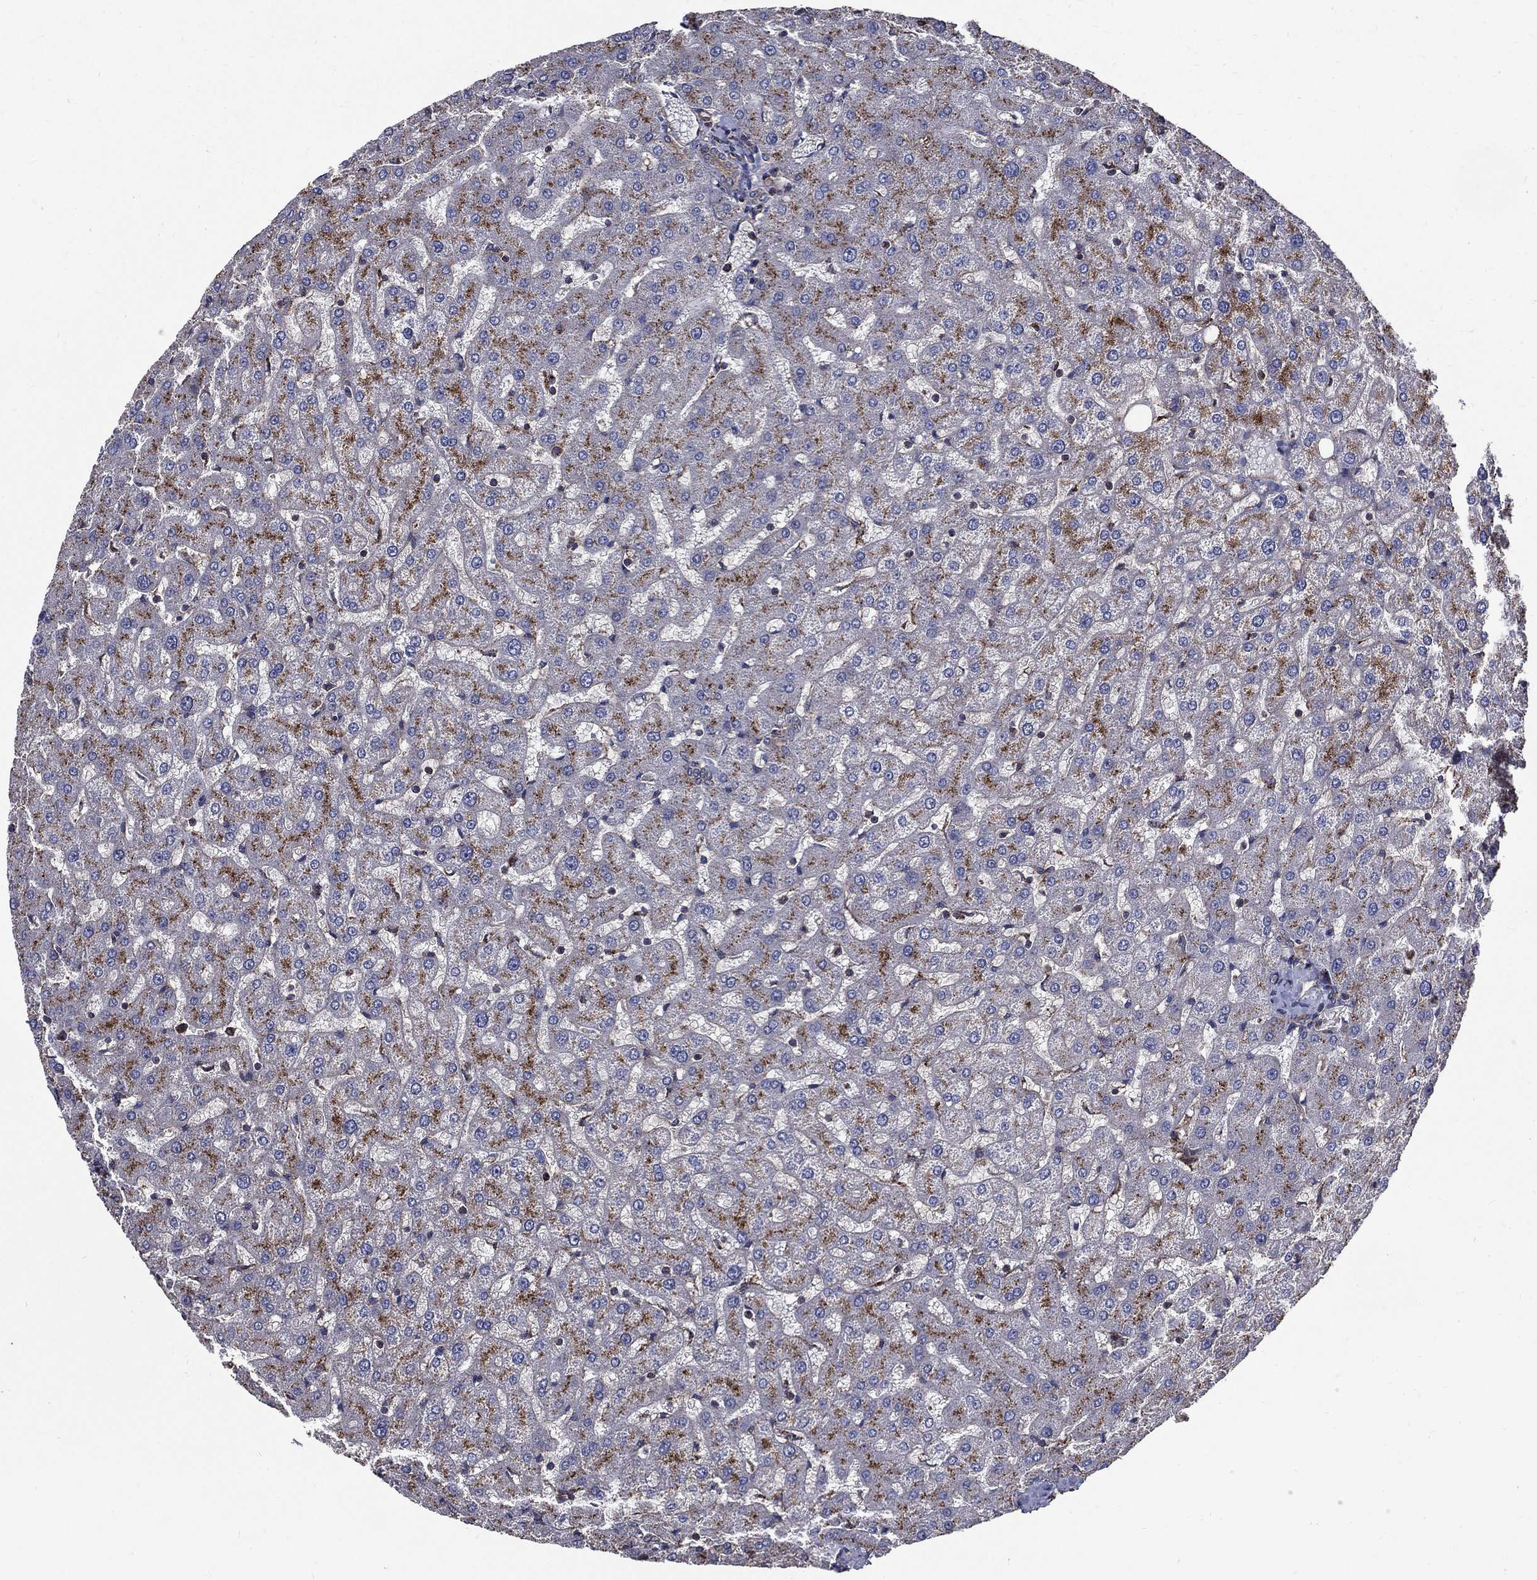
{"staining": {"intensity": "negative", "quantity": "none", "location": "none"}, "tissue": "liver", "cell_type": "Cholangiocytes", "image_type": "normal", "snomed": [{"axis": "morphology", "description": "Normal tissue, NOS"}, {"axis": "topography", "description": "Liver"}], "caption": "IHC histopathology image of unremarkable liver: liver stained with DAB (3,3'-diaminobenzidine) demonstrates no significant protein positivity in cholangiocytes.", "gene": "PDCD6IP", "patient": {"sex": "female", "age": 50}}